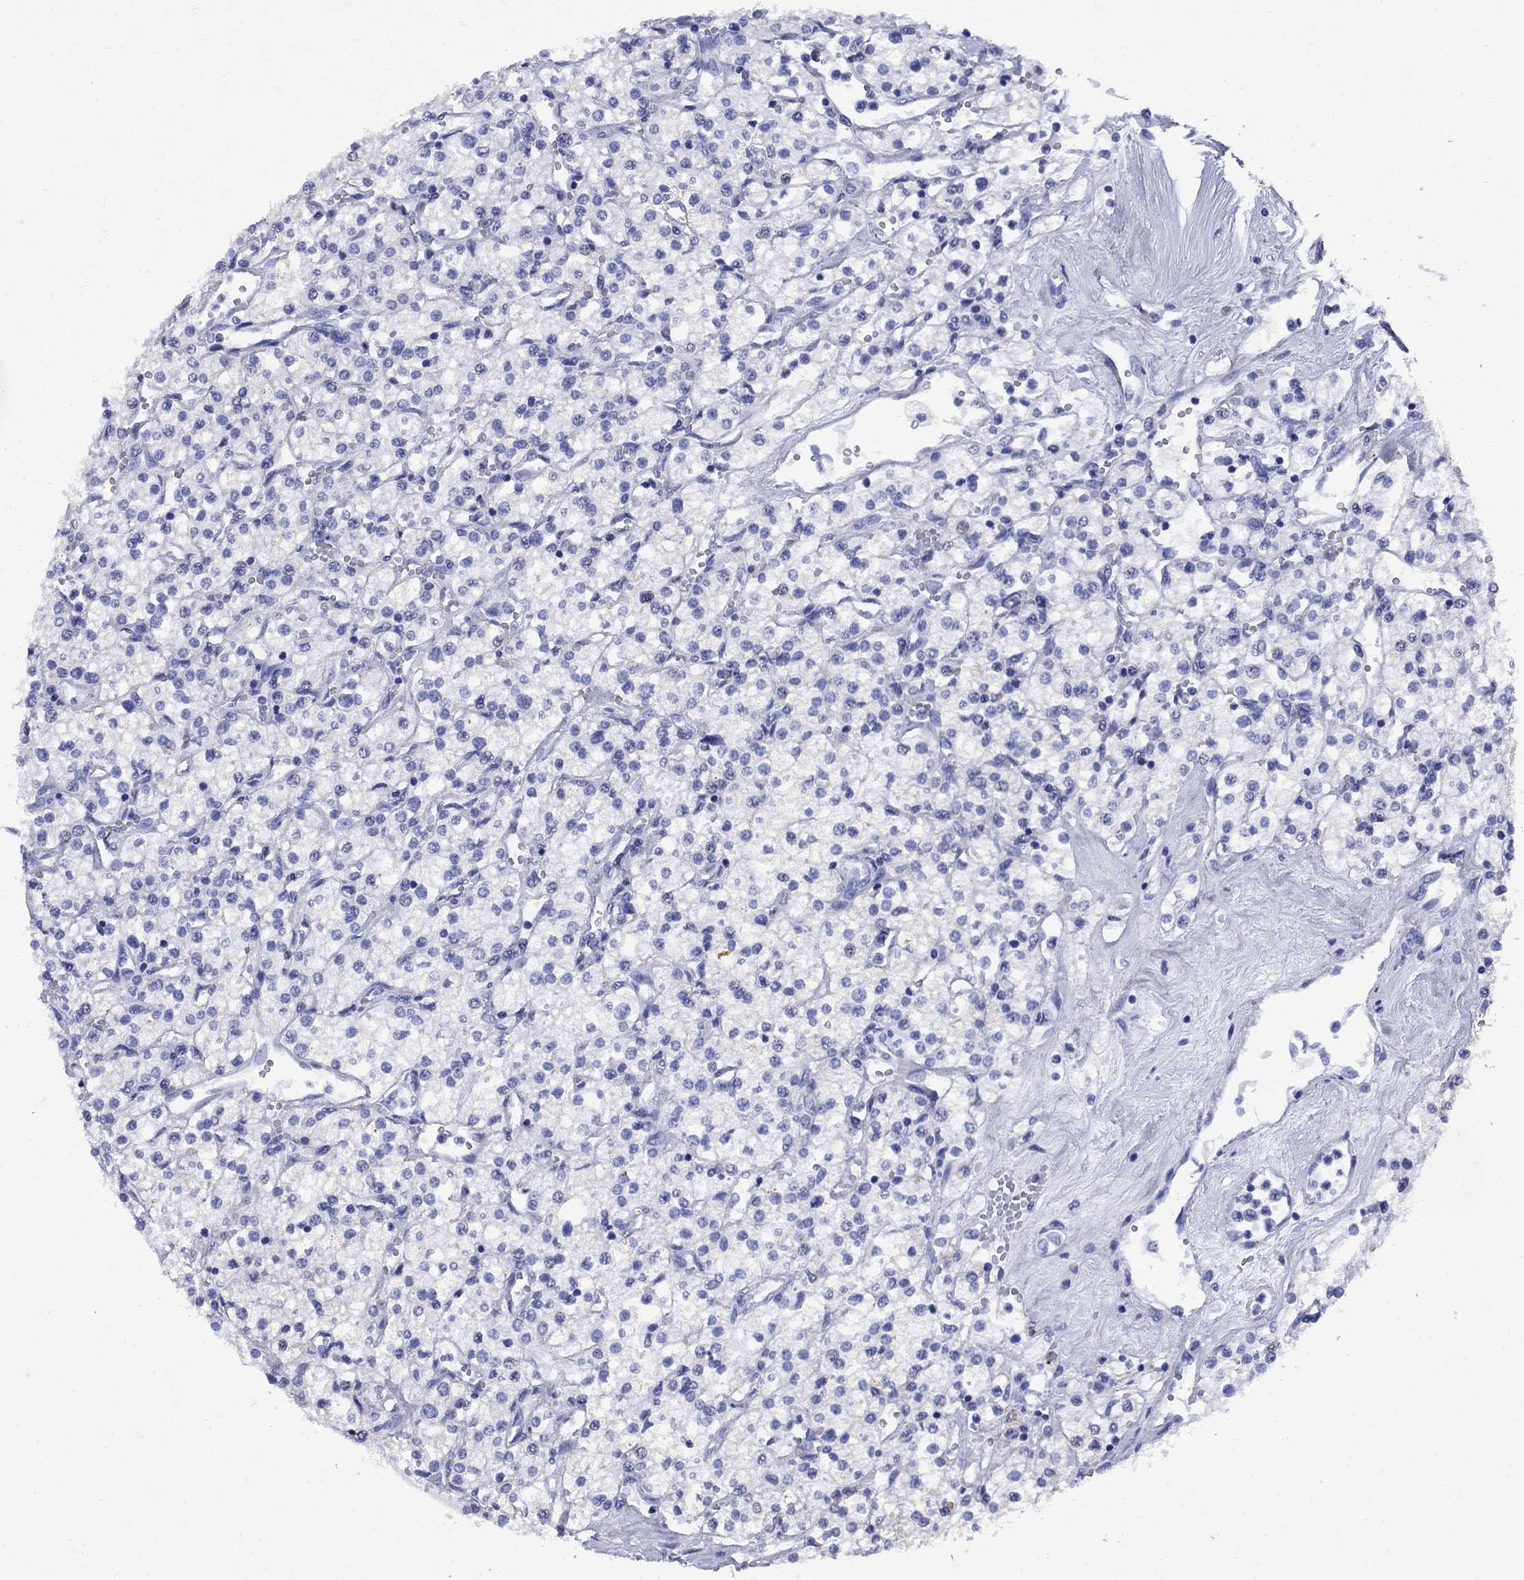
{"staining": {"intensity": "negative", "quantity": "none", "location": "none"}, "tissue": "renal cancer", "cell_type": "Tumor cells", "image_type": "cancer", "snomed": [{"axis": "morphology", "description": "Adenocarcinoma, NOS"}, {"axis": "topography", "description": "Kidney"}], "caption": "Tumor cells show no significant protein expression in adenocarcinoma (renal).", "gene": "STAB2", "patient": {"sex": "male", "age": 80}}